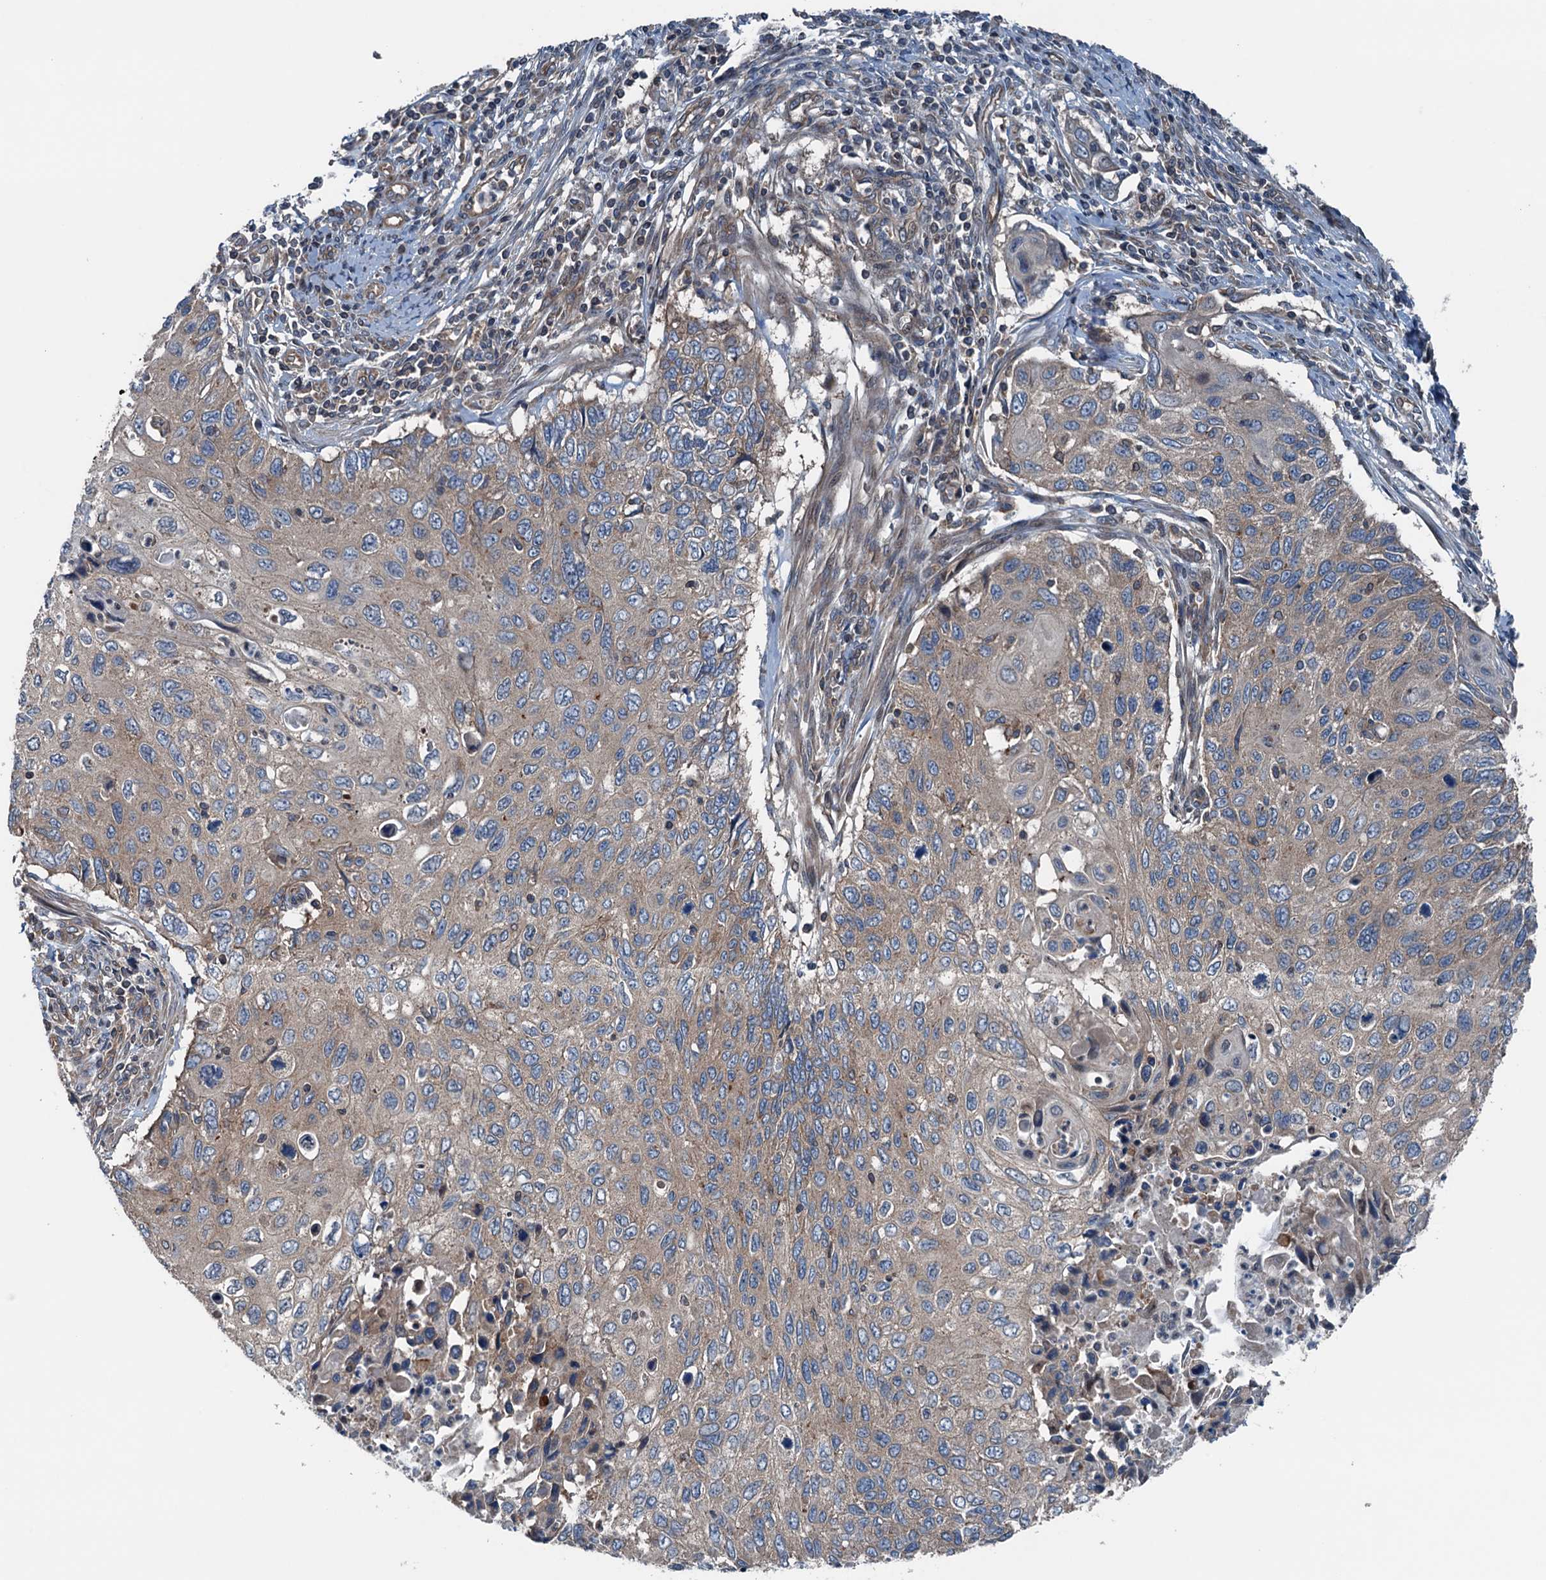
{"staining": {"intensity": "weak", "quantity": ">75%", "location": "cytoplasmic/membranous"}, "tissue": "cervical cancer", "cell_type": "Tumor cells", "image_type": "cancer", "snomed": [{"axis": "morphology", "description": "Squamous cell carcinoma, NOS"}, {"axis": "topography", "description": "Cervix"}], "caption": "DAB immunohistochemical staining of cervical cancer (squamous cell carcinoma) shows weak cytoplasmic/membranous protein staining in about >75% of tumor cells. The staining was performed using DAB to visualize the protein expression in brown, while the nuclei were stained in blue with hematoxylin (Magnification: 20x).", "gene": "TRAPPC8", "patient": {"sex": "female", "age": 70}}